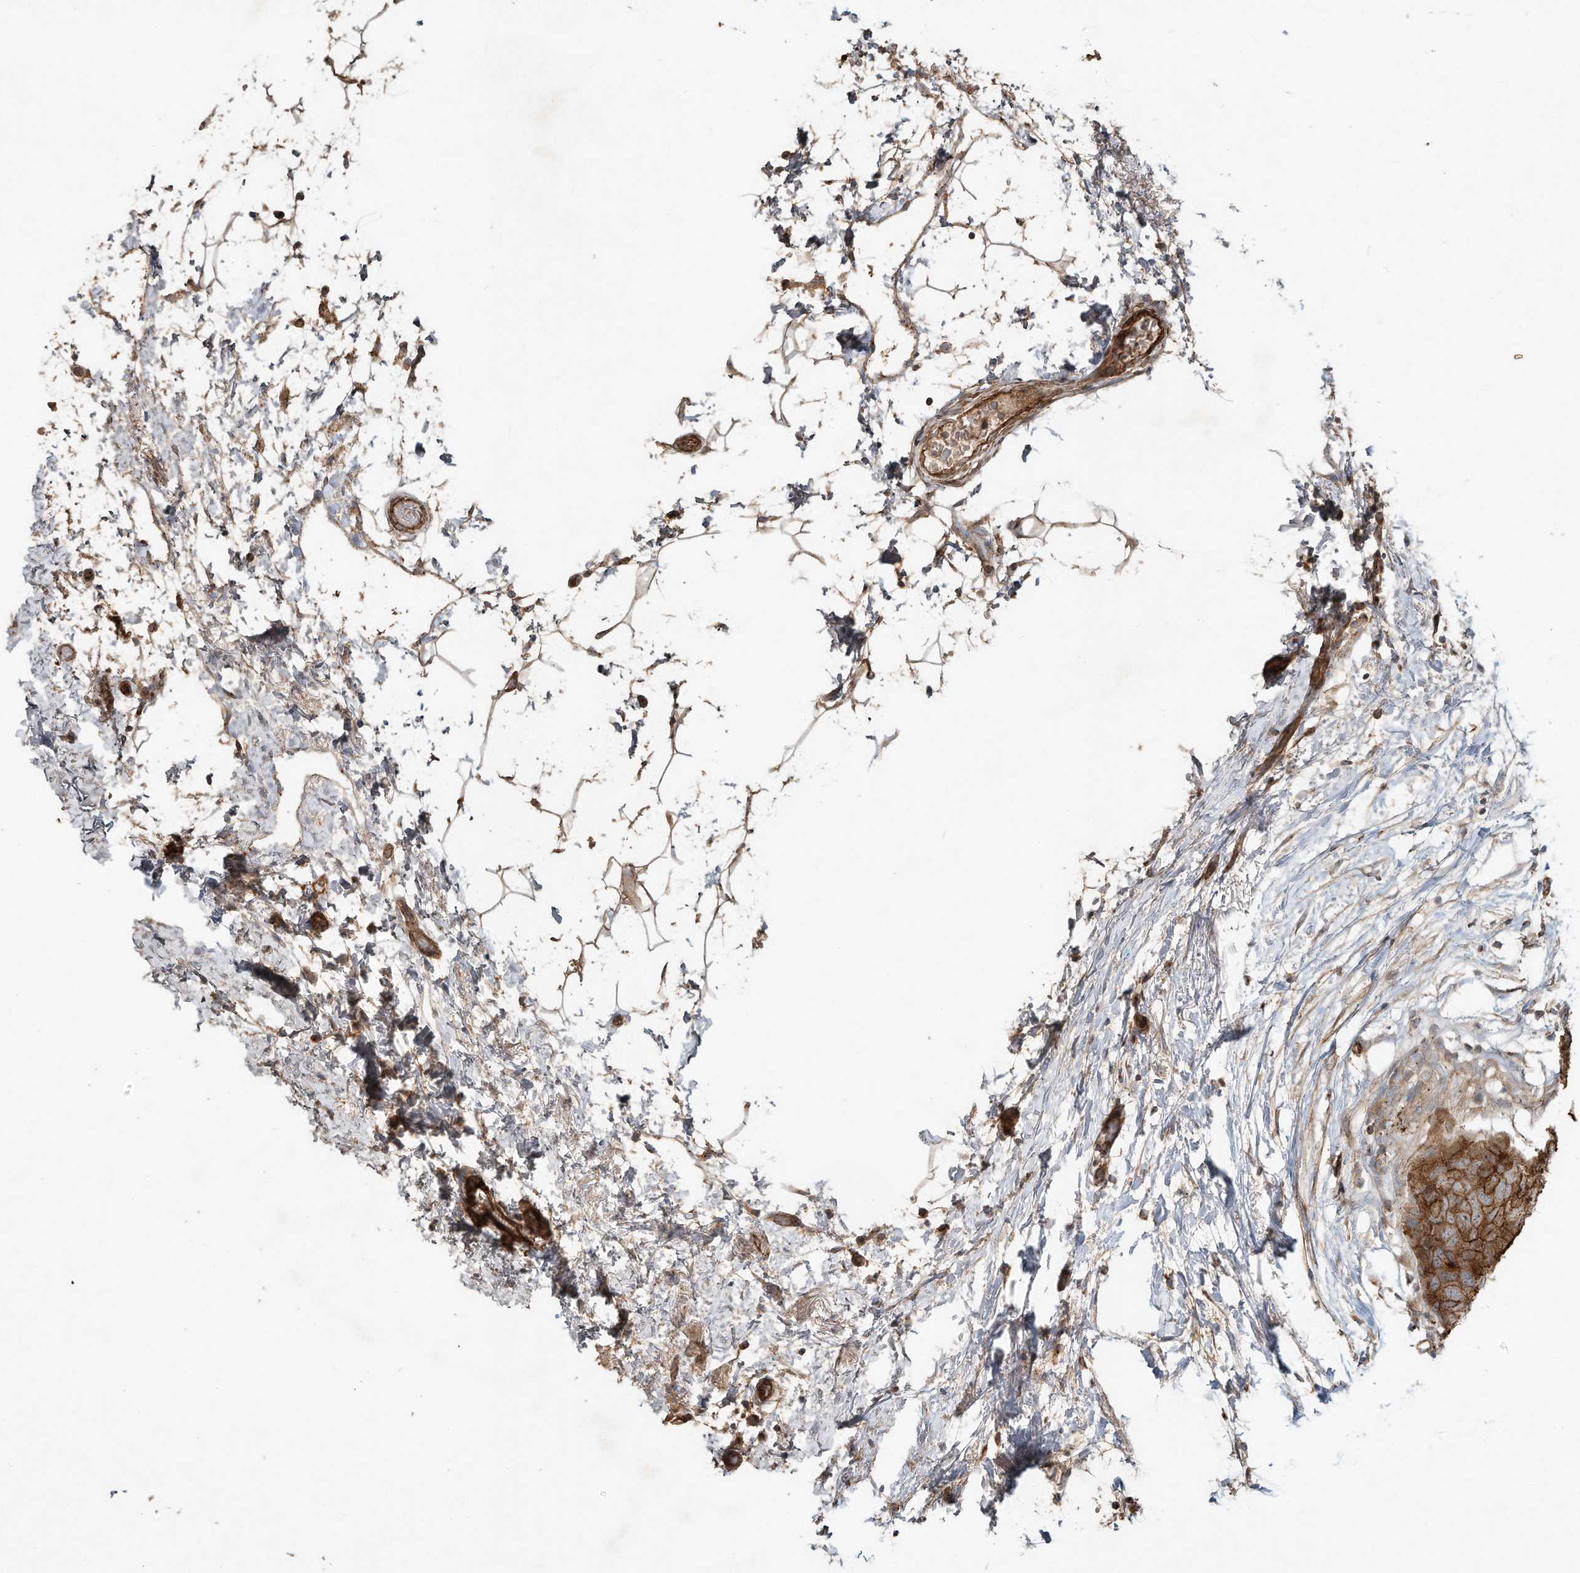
{"staining": {"intensity": "moderate", "quantity": ">75%", "location": "cytoplasmic/membranous"}, "tissue": "breast cancer", "cell_type": "Tumor cells", "image_type": "cancer", "snomed": [{"axis": "morphology", "description": "Duct carcinoma"}, {"axis": "topography", "description": "Breast"}], "caption": "Approximately >75% of tumor cells in breast intraductal carcinoma exhibit moderate cytoplasmic/membranous protein positivity as visualized by brown immunohistochemical staining.", "gene": "HTR5A", "patient": {"sex": "female", "age": 62}}